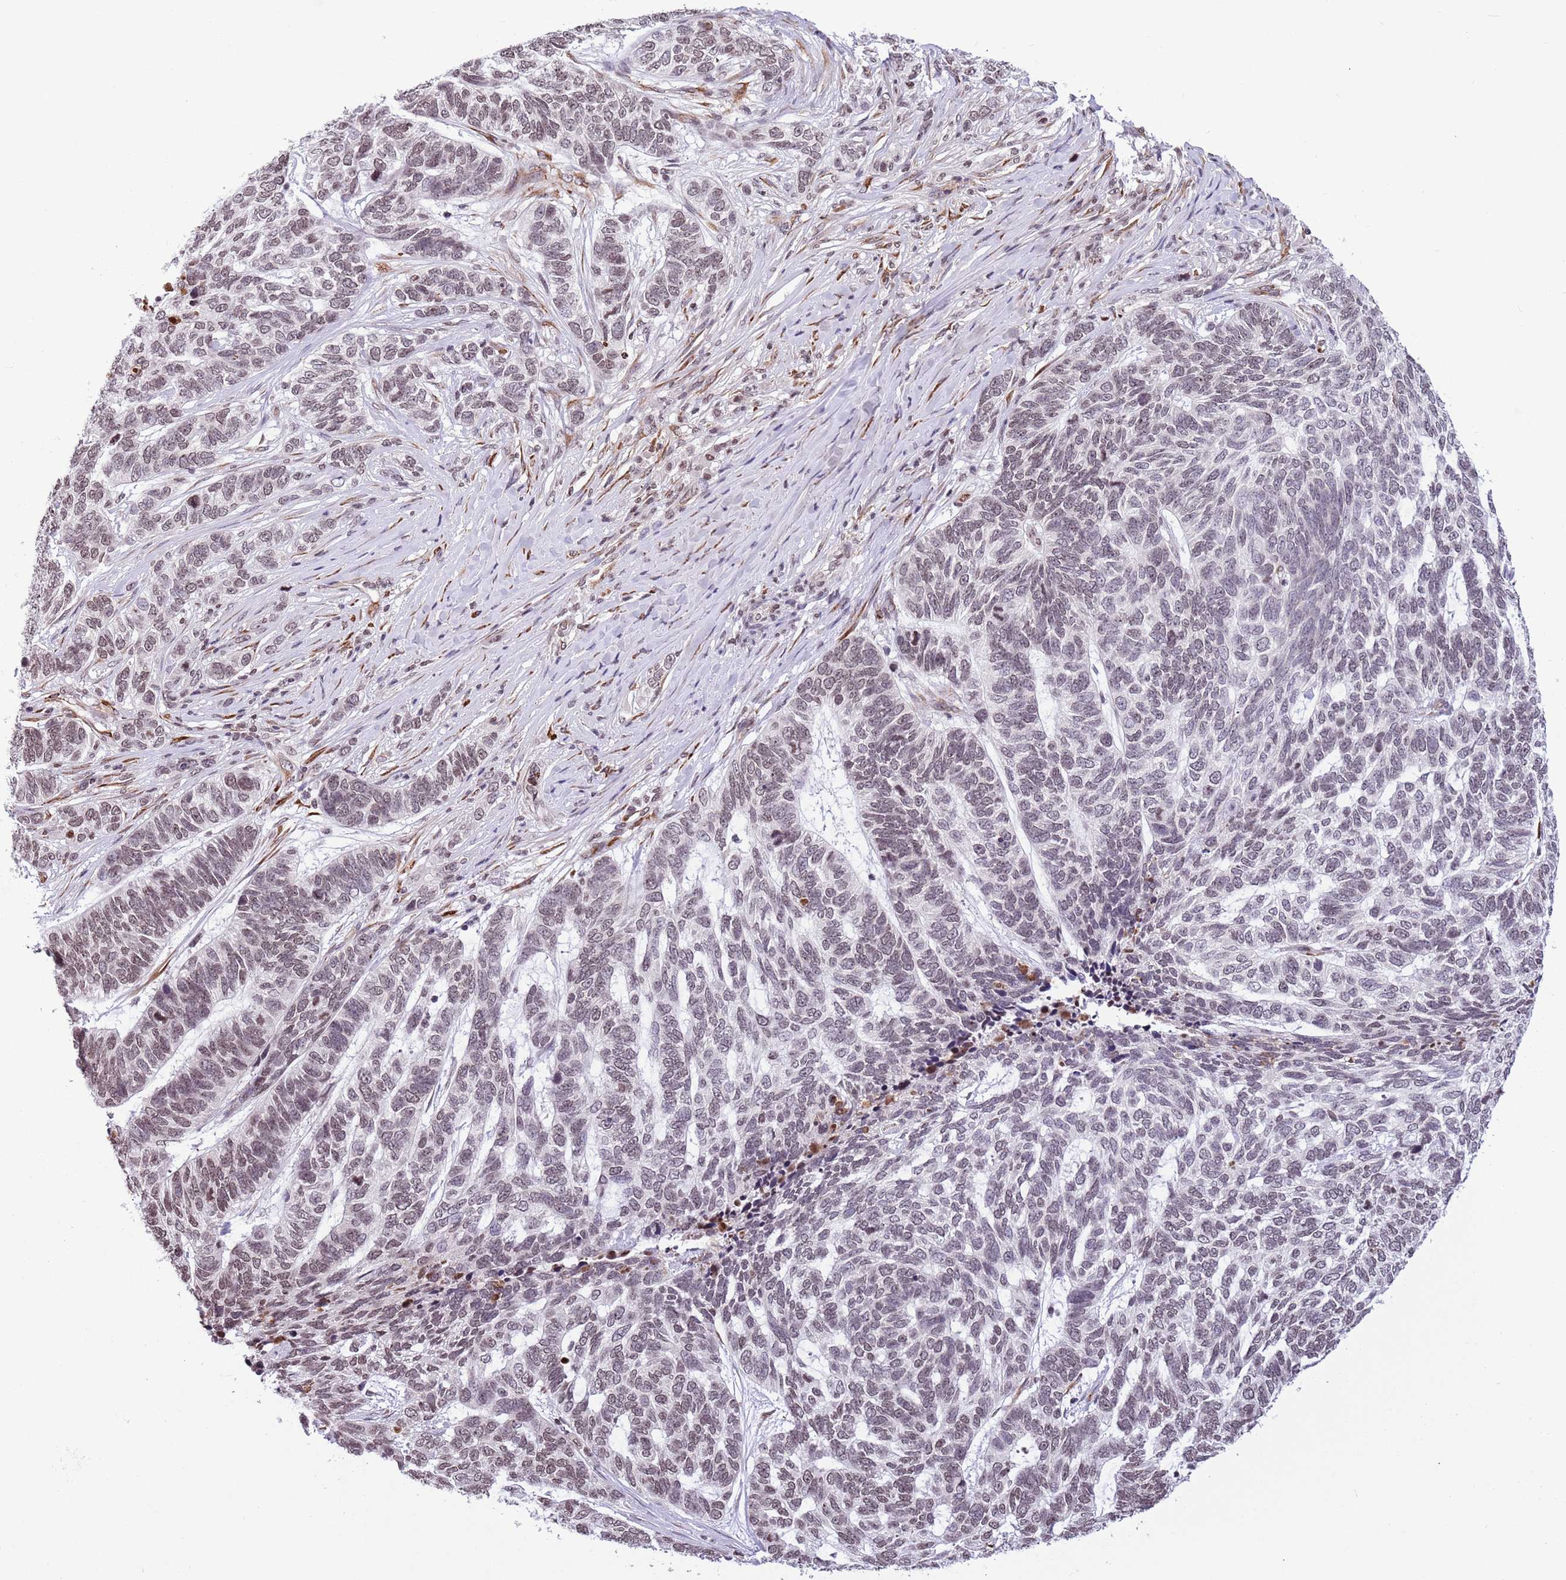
{"staining": {"intensity": "weak", "quantity": ">75%", "location": "nuclear"}, "tissue": "skin cancer", "cell_type": "Tumor cells", "image_type": "cancer", "snomed": [{"axis": "morphology", "description": "Basal cell carcinoma"}, {"axis": "topography", "description": "Skin"}], "caption": "This is an image of immunohistochemistry staining of skin basal cell carcinoma, which shows weak staining in the nuclear of tumor cells.", "gene": "NRIP1", "patient": {"sex": "female", "age": 65}}